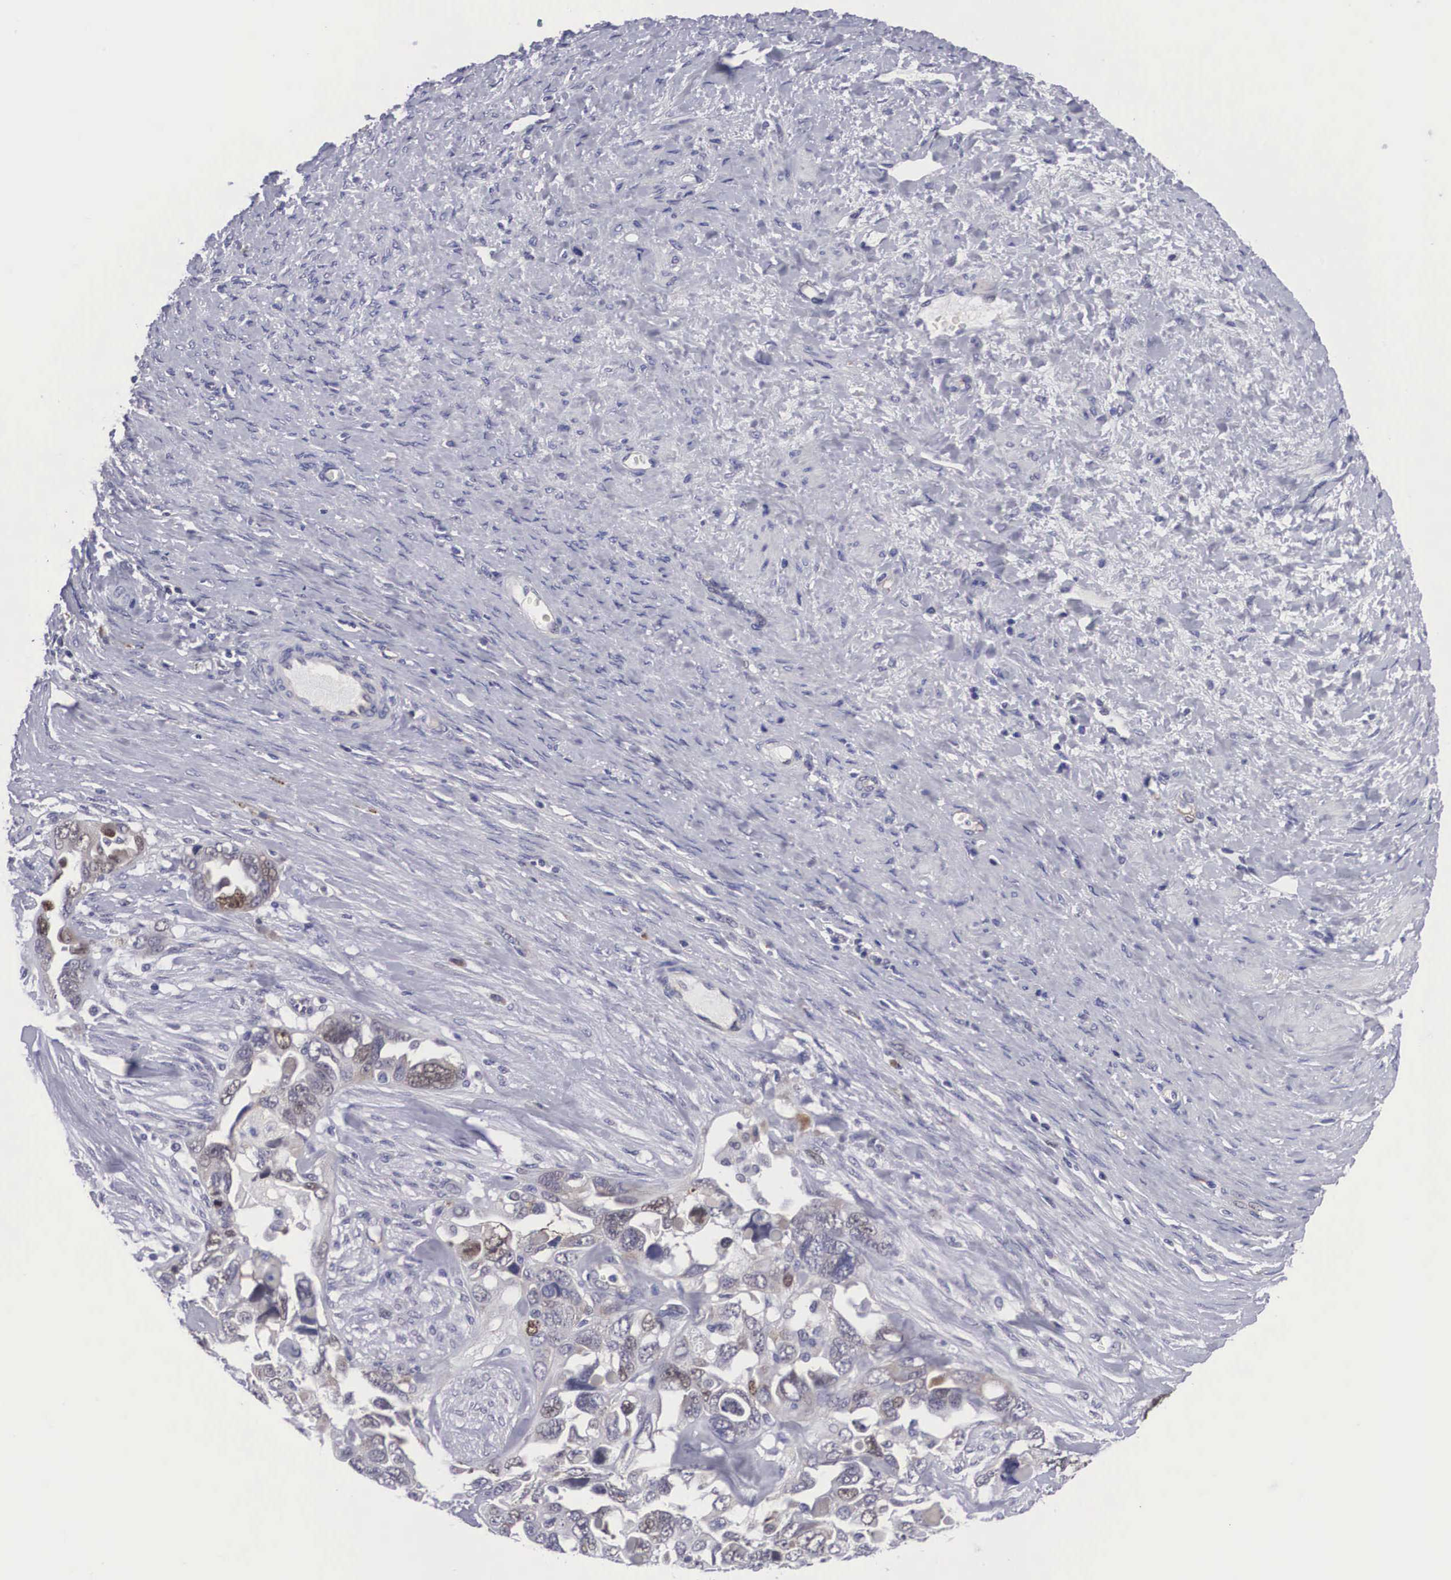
{"staining": {"intensity": "weak", "quantity": "<25%", "location": "cytoplasmic/membranous,nuclear"}, "tissue": "ovarian cancer", "cell_type": "Tumor cells", "image_type": "cancer", "snomed": [{"axis": "morphology", "description": "Cystadenocarcinoma, serous, NOS"}, {"axis": "topography", "description": "Ovary"}], "caption": "Immunohistochemistry of human serous cystadenocarcinoma (ovarian) exhibits no staining in tumor cells.", "gene": "MAST4", "patient": {"sex": "female", "age": 63}}